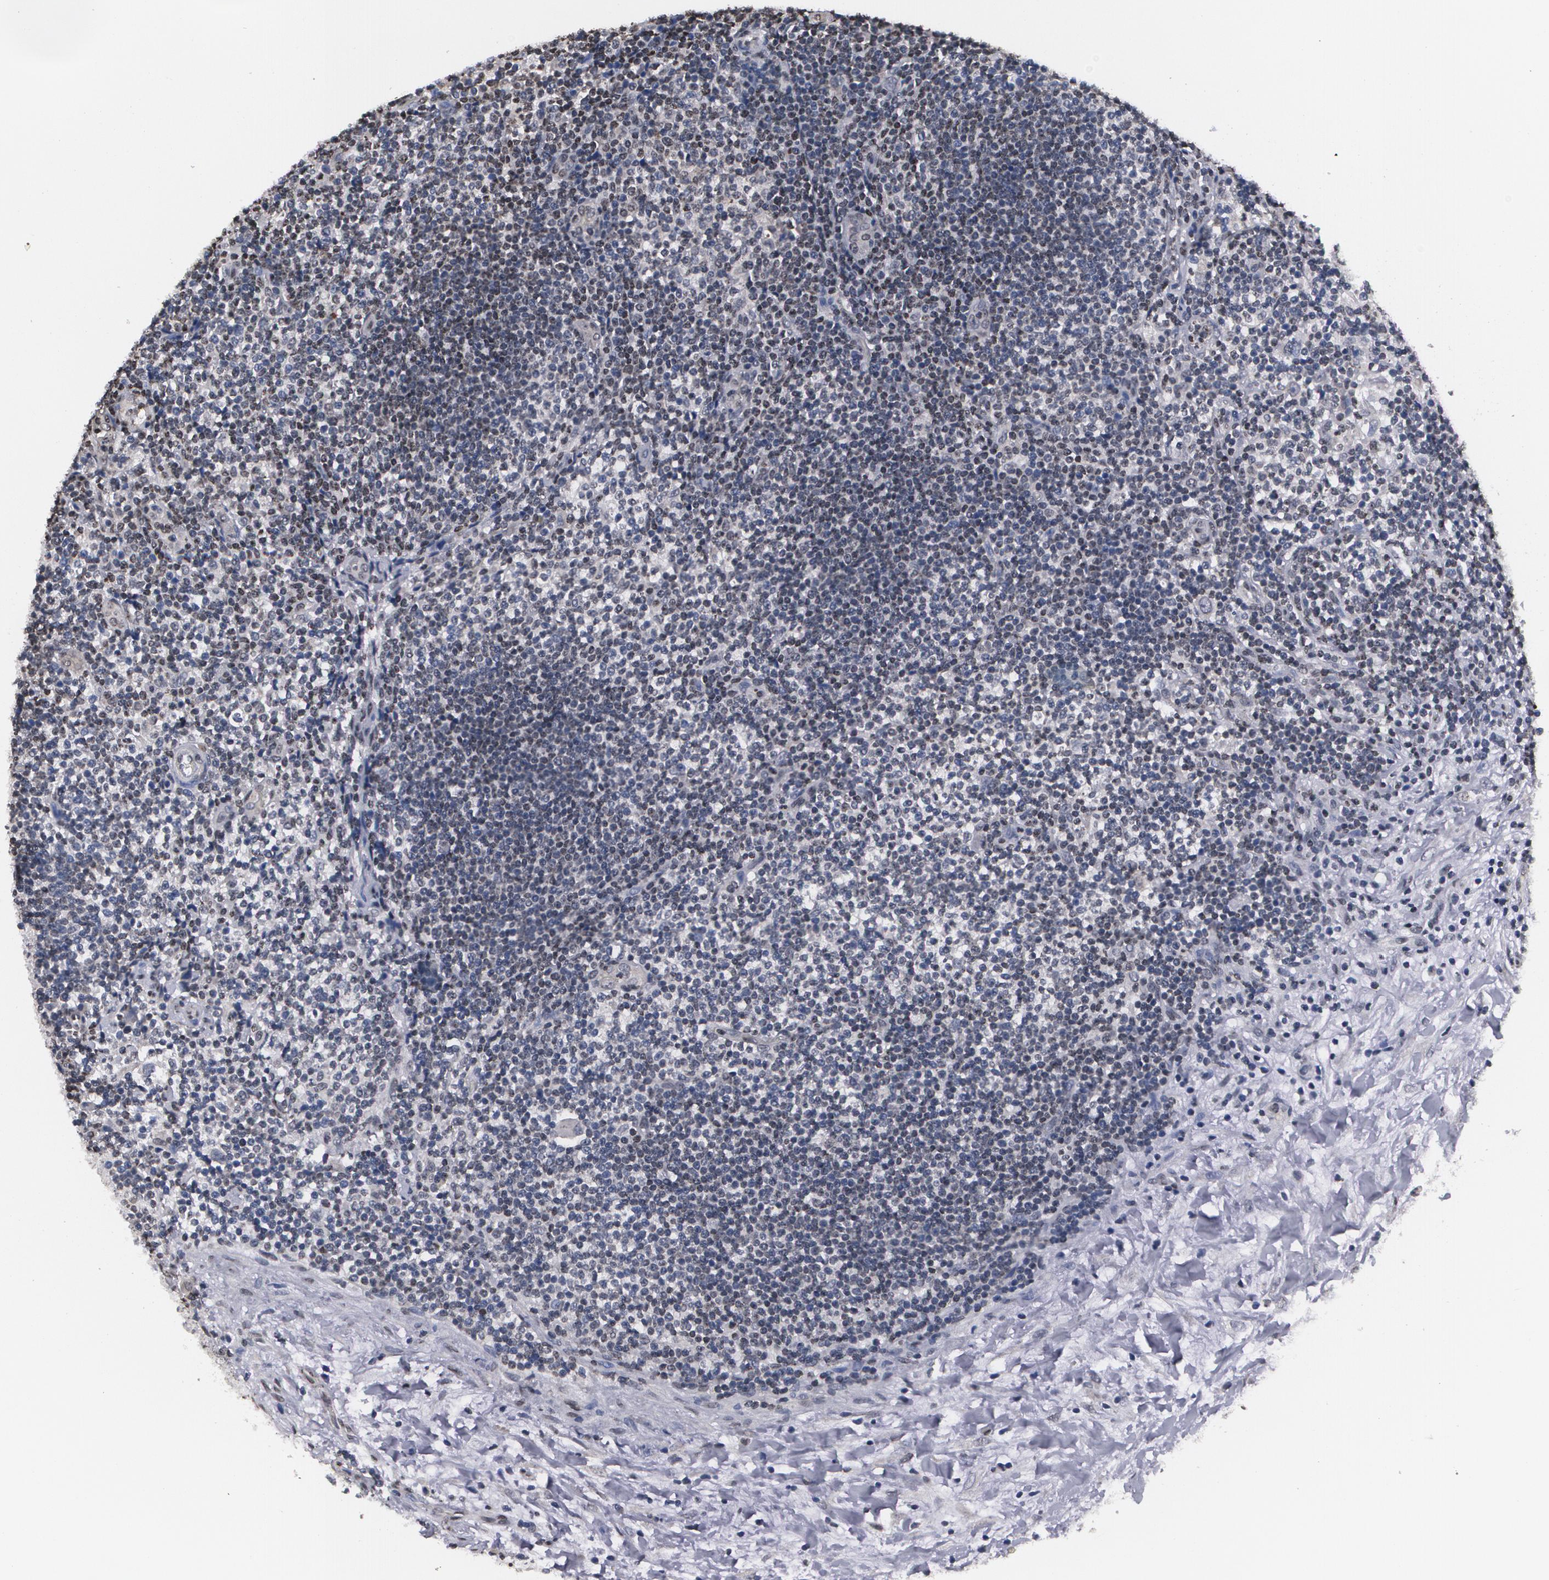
{"staining": {"intensity": "negative", "quantity": "none", "location": "none"}, "tissue": "lymphoma", "cell_type": "Tumor cells", "image_type": "cancer", "snomed": [{"axis": "morphology", "description": "Malignant lymphoma, non-Hodgkin's type, Low grade"}, {"axis": "topography", "description": "Lymph node"}], "caption": "This is a photomicrograph of immunohistochemistry (IHC) staining of lymphoma, which shows no expression in tumor cells. The staining was performed using DAB to visualize the protein expression in brown, while the nuclei were stained in blue with hematoxylin (Magnification: 20x).", "gene": "MVP", "patient": {"sex": "female", "age": 76}}